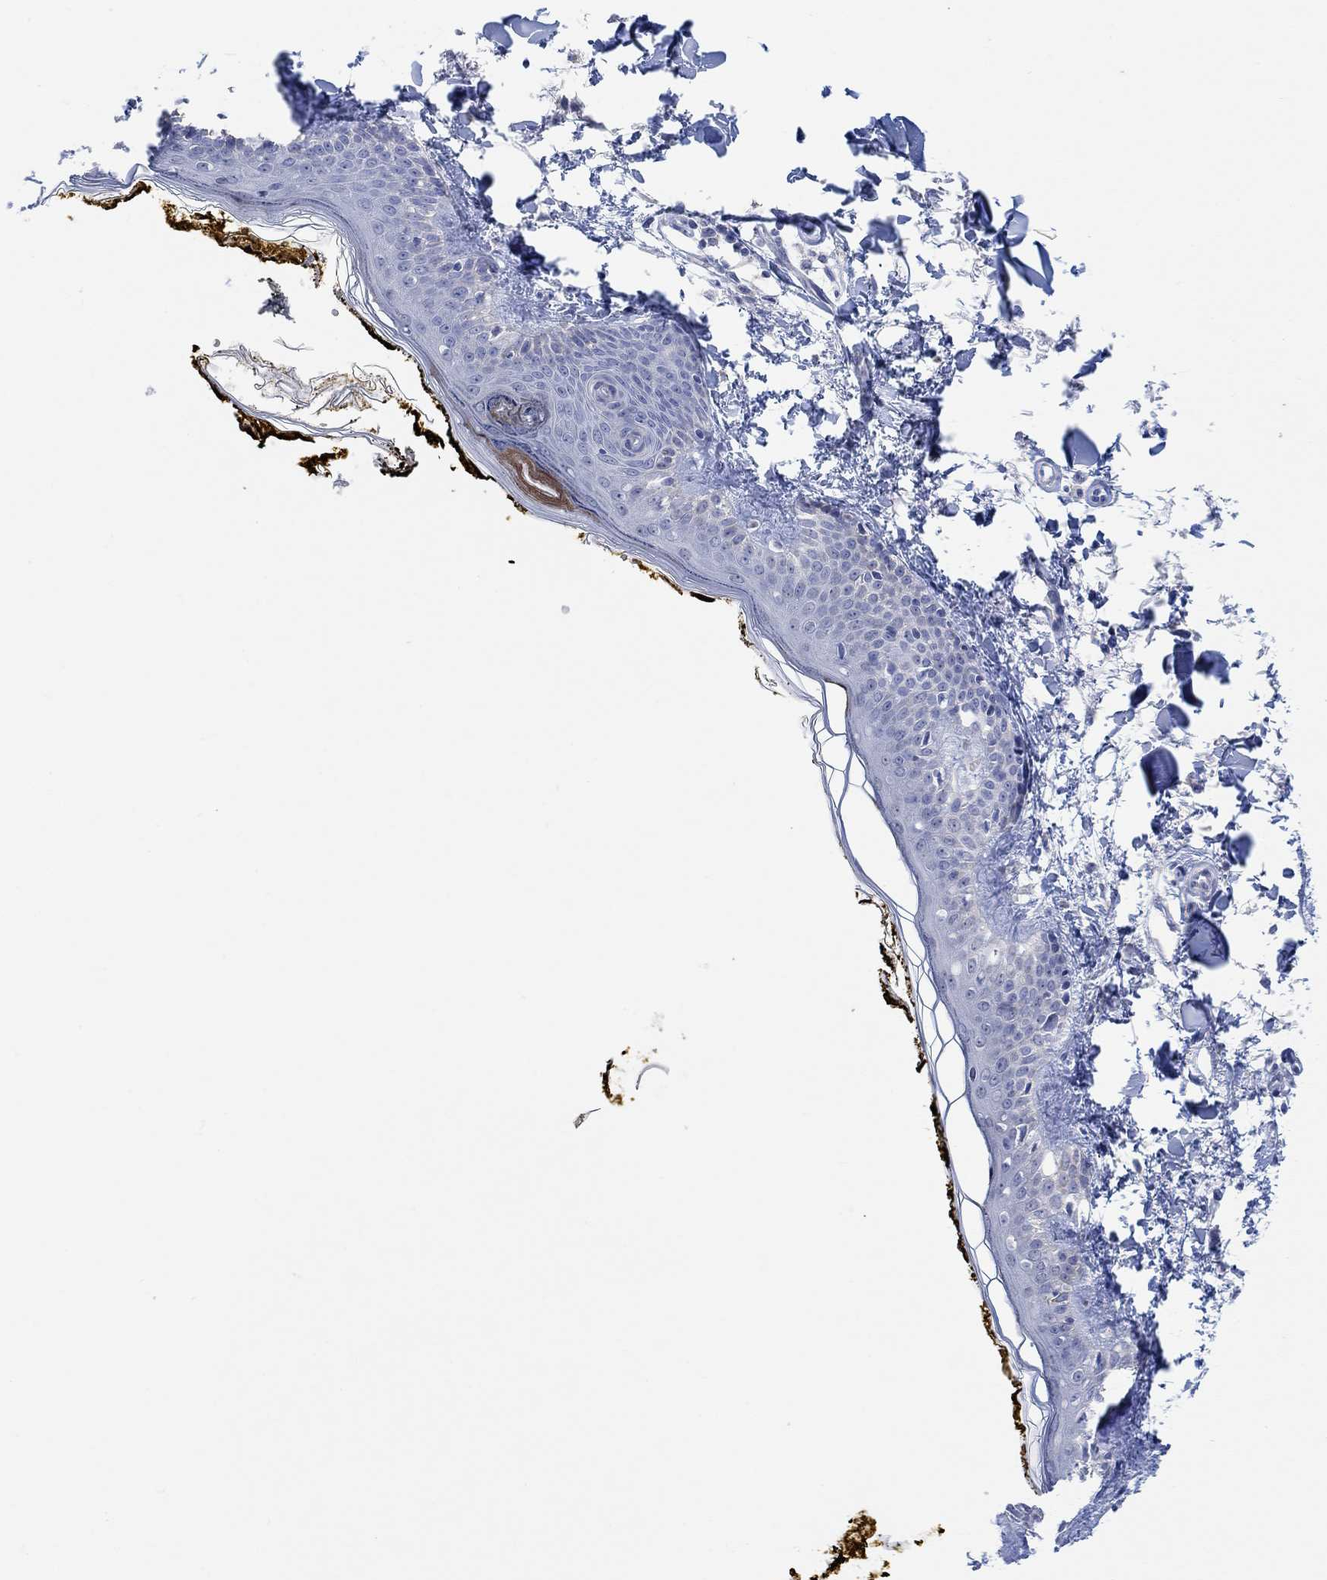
{"staining": {"intensity": "negative", "quantity": "none", "location": "none"}, "tissue": "skin", "cell_type": "Fibroblasts", "image_type": "normal", "snomed": [{"axis": "morphology", "description": "Normal tissue, NOS"}, {"axis": "topography", "description": "Skin"}], "caption": "Immunohistochemistry of normal human skin shows no positivity in fibroblasts. Nuclei are stained in blue.", "gene": "RIMS1", "patient": {"sex": "male", "age": 76}}